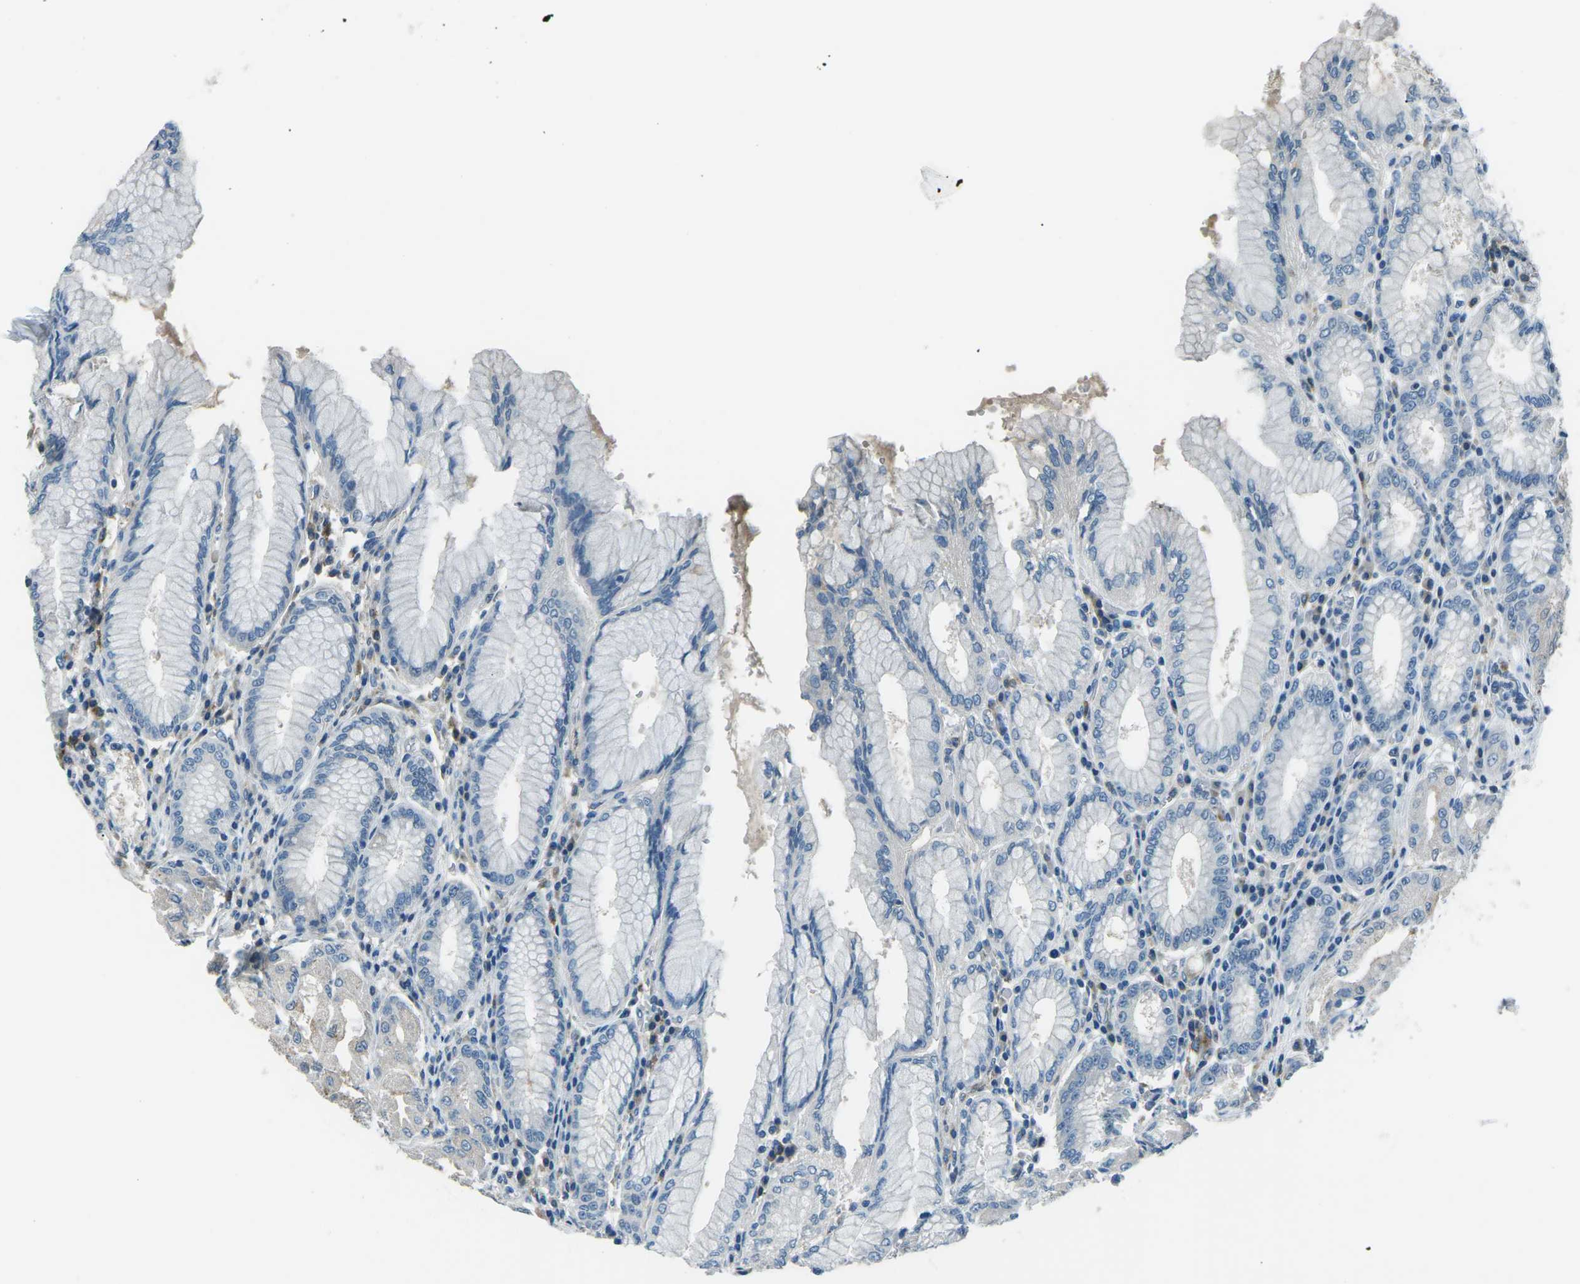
{"staining": {"intensity": "moderate", "quantity": "<25%", "location": "cytoplasmic/membranous"}, "tissue": "stomach", "cell_type": "Glandular cells", "image_type": "normal", "snomed": [{"axis": "morphology", "description": "Normal tissue, NOS"}, {"axis": "topography", "description": "Stomach"}, {"axis": "topography", "description": "Stomach, lower"}], "caption": "IHC photomicrograph of unremarkable human stomach stained for a protein (brown), which reveals low levels of moderate cytoplasmic/membranous expression in about <25% of glandular cells.", "gene": "CD1D", "patient": {"sex": "female", "age": 56}}